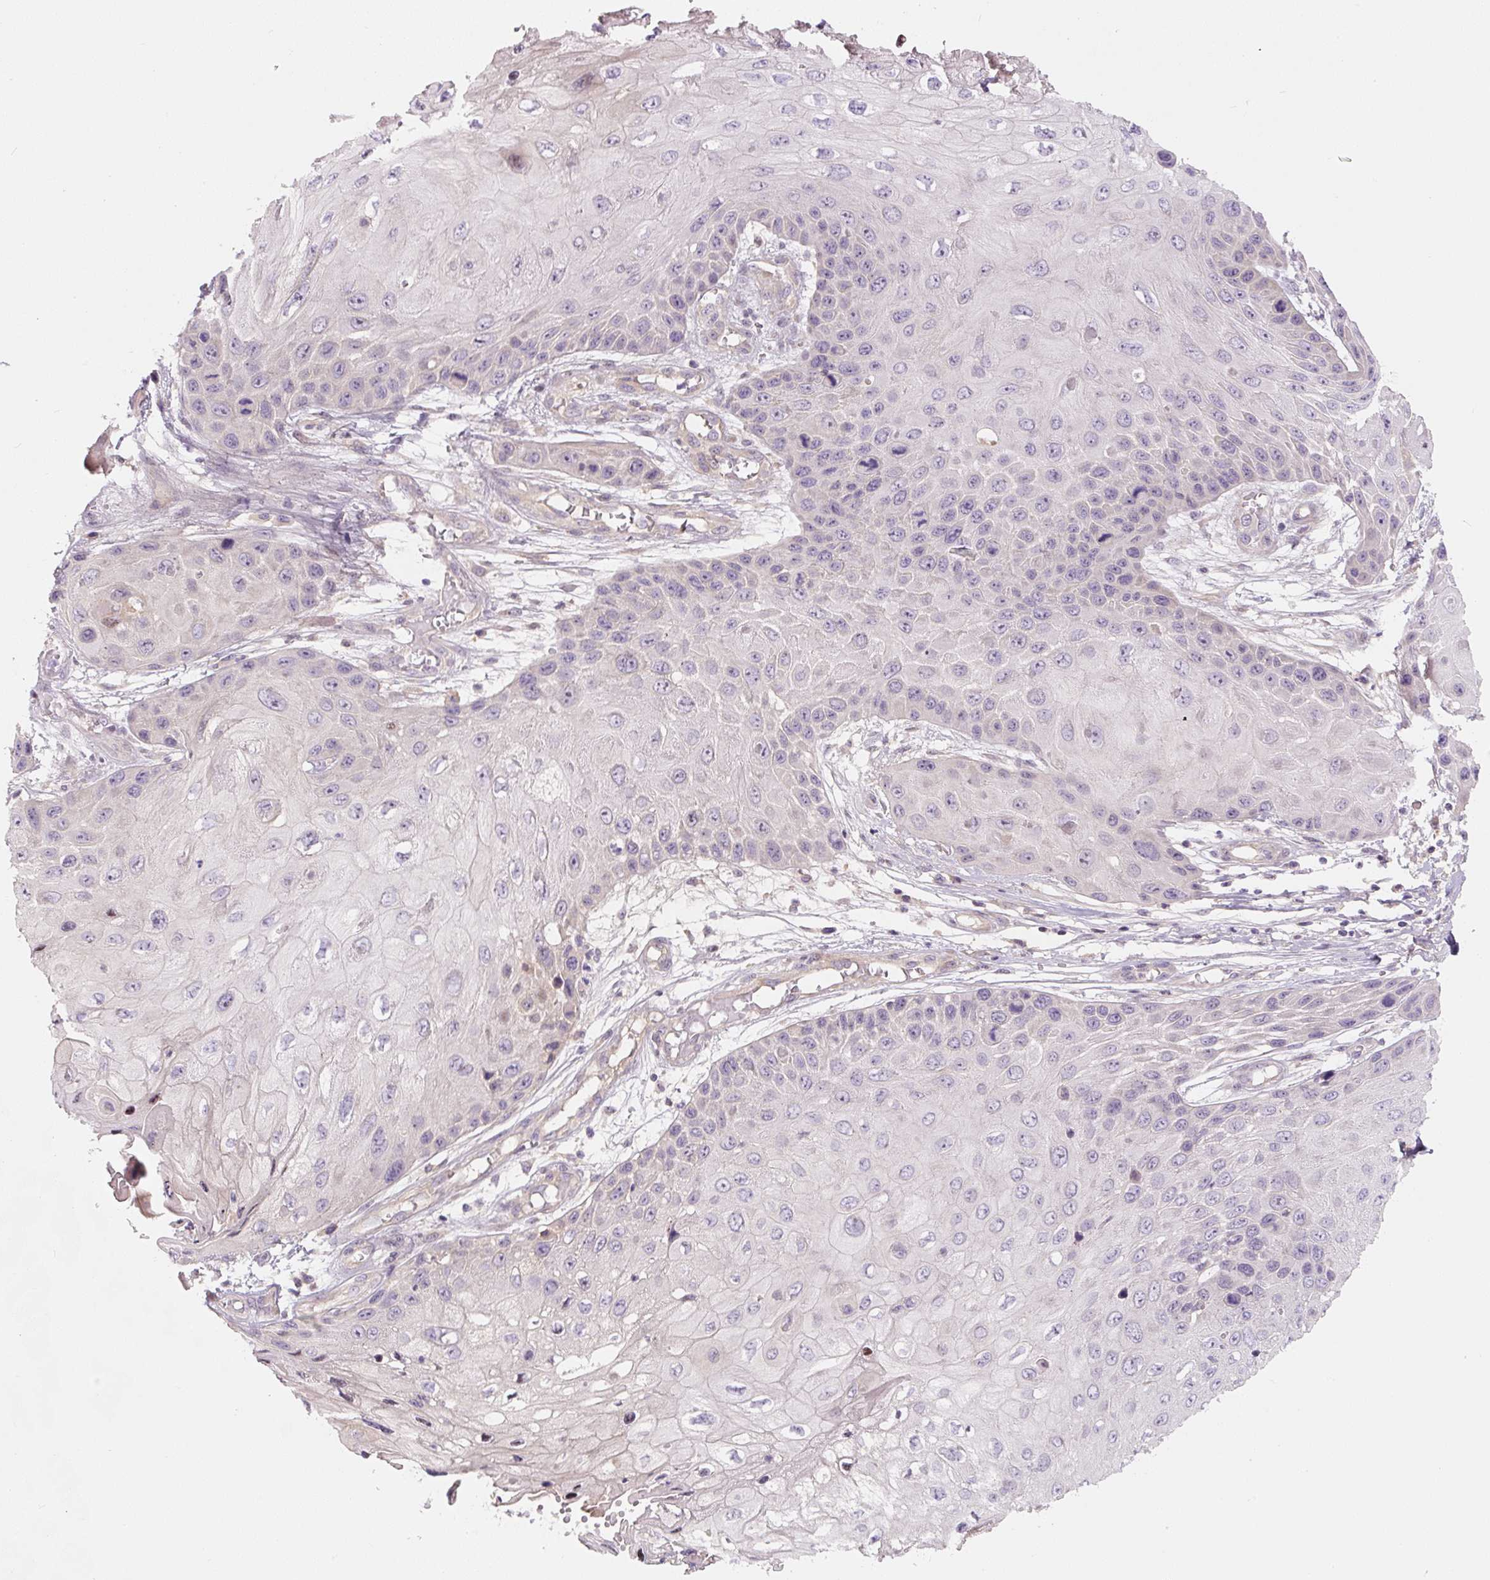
{"staining": {"intensity": "negative", "quantity": "none", "location": "none"}, "tissue": "skin cancer", "cell_type": "Tumor cells", "image_type": "cancer", "snomed": [{"axis": "morphology", "description": "Squamous cell carcinoma, NOS"}, {"axis": "topography", "description": "Skin"}, {"axis": "topography", "description": "Vulva"}], "caption": "This is a histopathology image of immunohistochemistry staining of skin cancer, which shows no staining in tumor cells. The staining was performed using DAB (3,3'-diaminobenzidine) to visualize the protein expression in brown, while the nuclei were stained in blue with hematoxylin (Magnification: 20x).", "gene": "PWWP3B", "patient": {"sex": "female", "age": 44}}